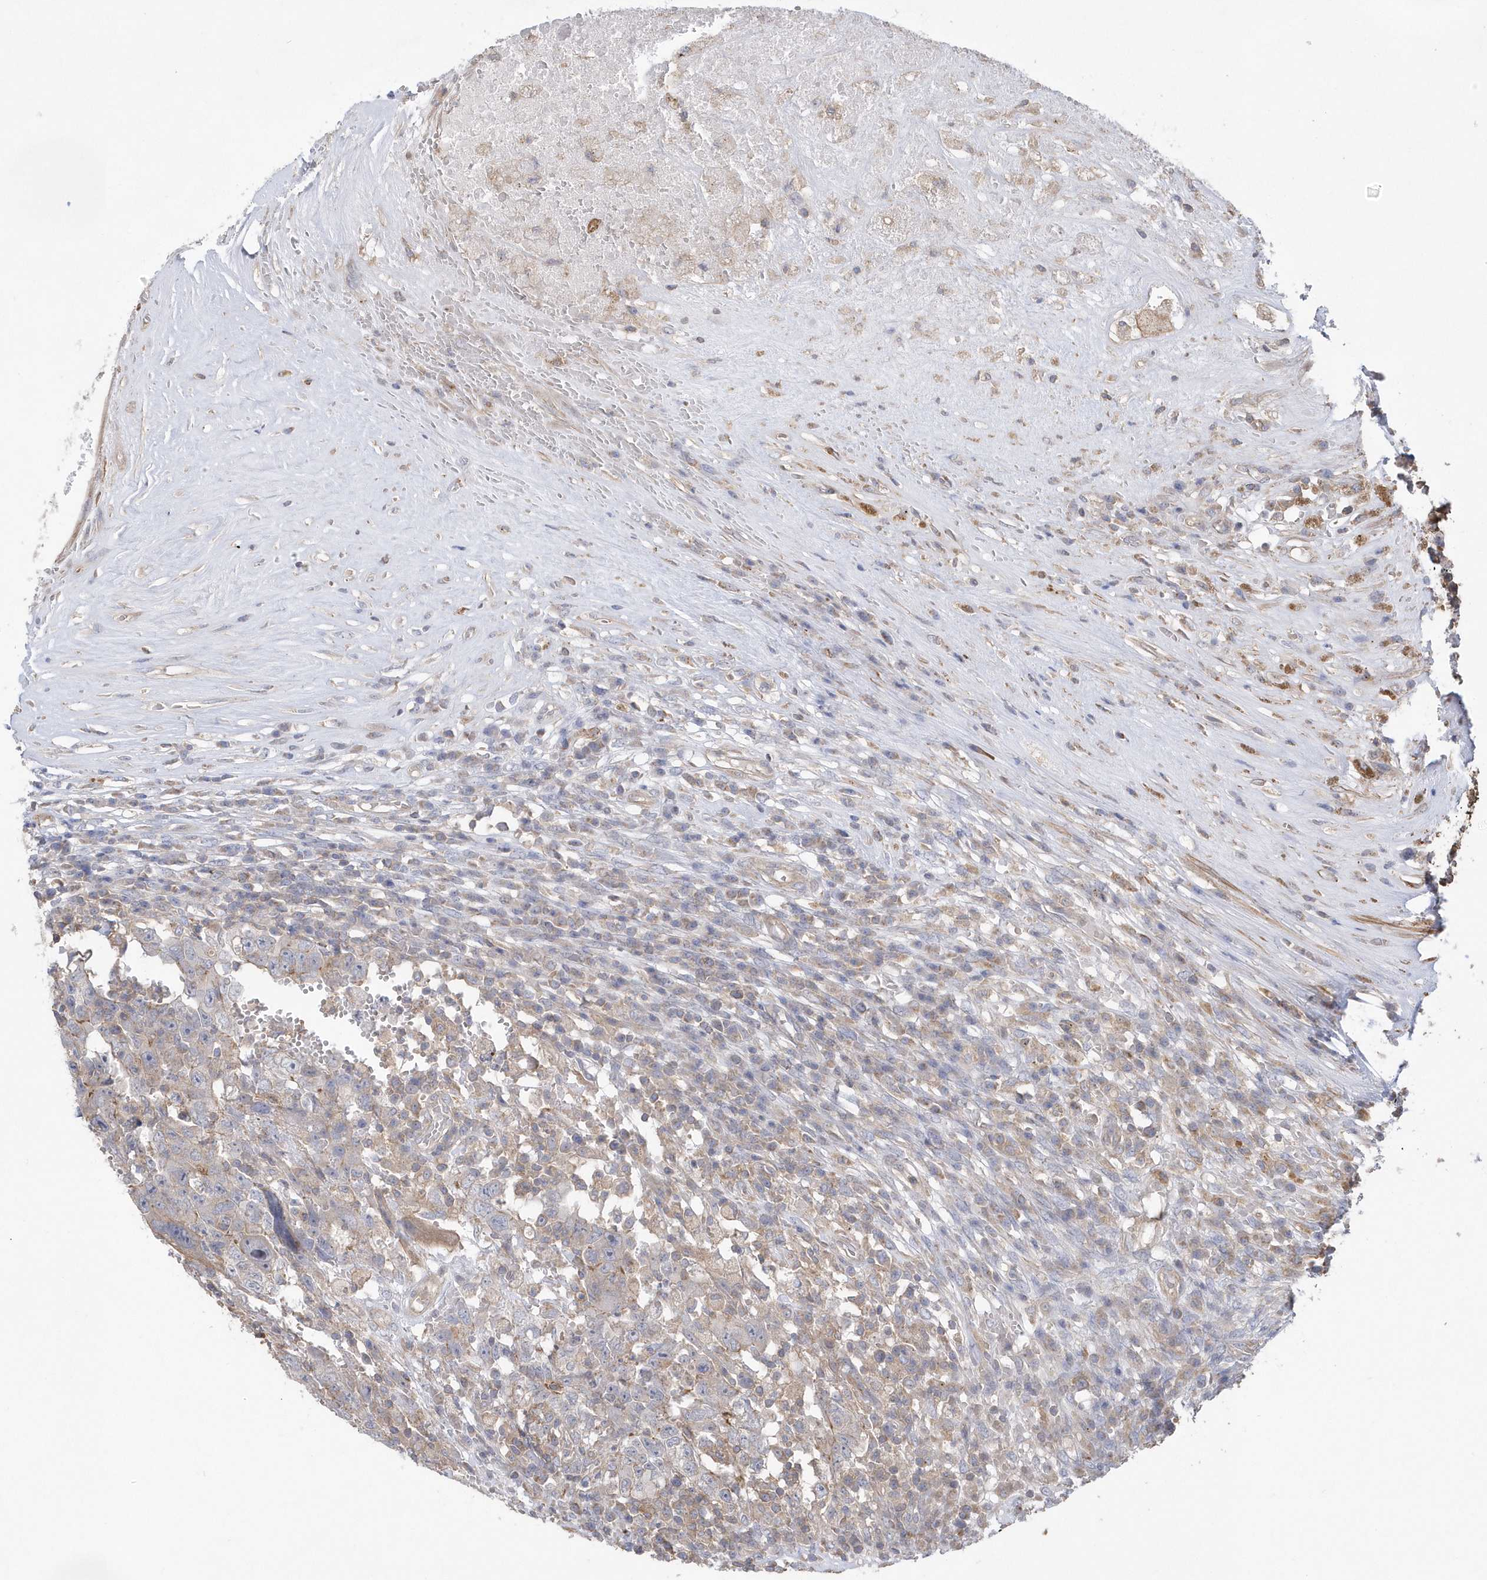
{"staining": {"intensity": "negative", "quantity": "none", "location": "none"}, "tissue": "testis cancer", "cell_type": "Tumor cells", "image_type": "cancer", "snomed": [{"axis": "morphology", "description": "Carcinoma, Embryonal, NOS"}, {"axis": "topography", "description": "Testis"}], "caption": "This is a histopathology image of immunohistochemistry staining of testis cancer (embryonal carcinoma), which shows no expression in tumor cells. (DAB (3,3'-diaminobenzidine) immunohistochemistry visualized using brightfield microscopy, high magnification).", "gene": "SENP8", "patient": {"sex": "male", "age": 26}}